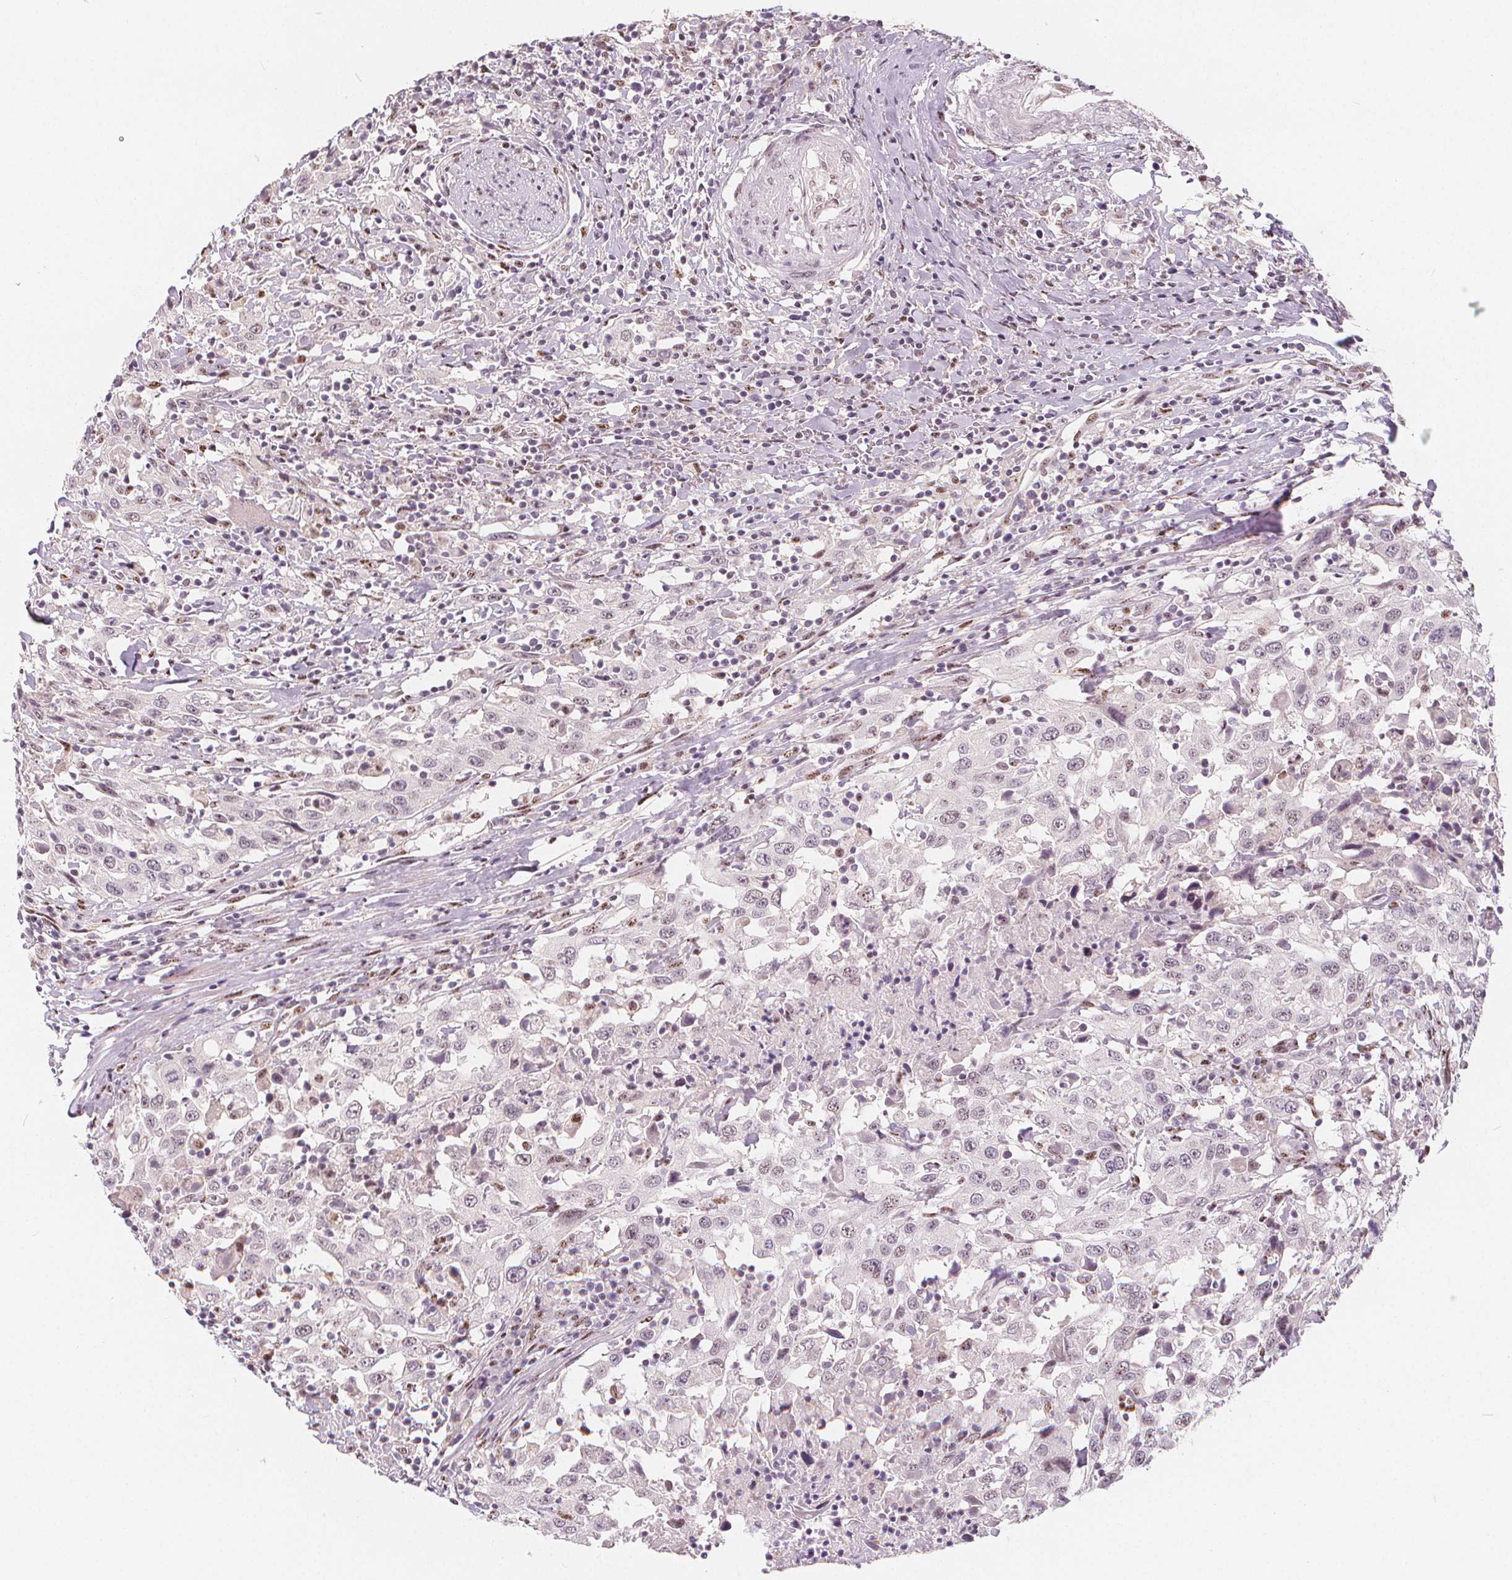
{"staining": {"intensity": "negative", "quantity": "none", "location": "none"}, "tissue": "urothelial cancer", "cell_type": "Tumor cells", "image_type": "cancer", "snomed": [{"axis": "morphology", "description": "Urothelial carcinoma, High grade"}, {"axis": "topography", "description": "Urinary bladder"}], "caption": "Tumor cells are negative for protein expression in human urothelial carcinoma (high-grade).", "gene": "DRC3", "patient": {"sex": "male", "age": 61}}